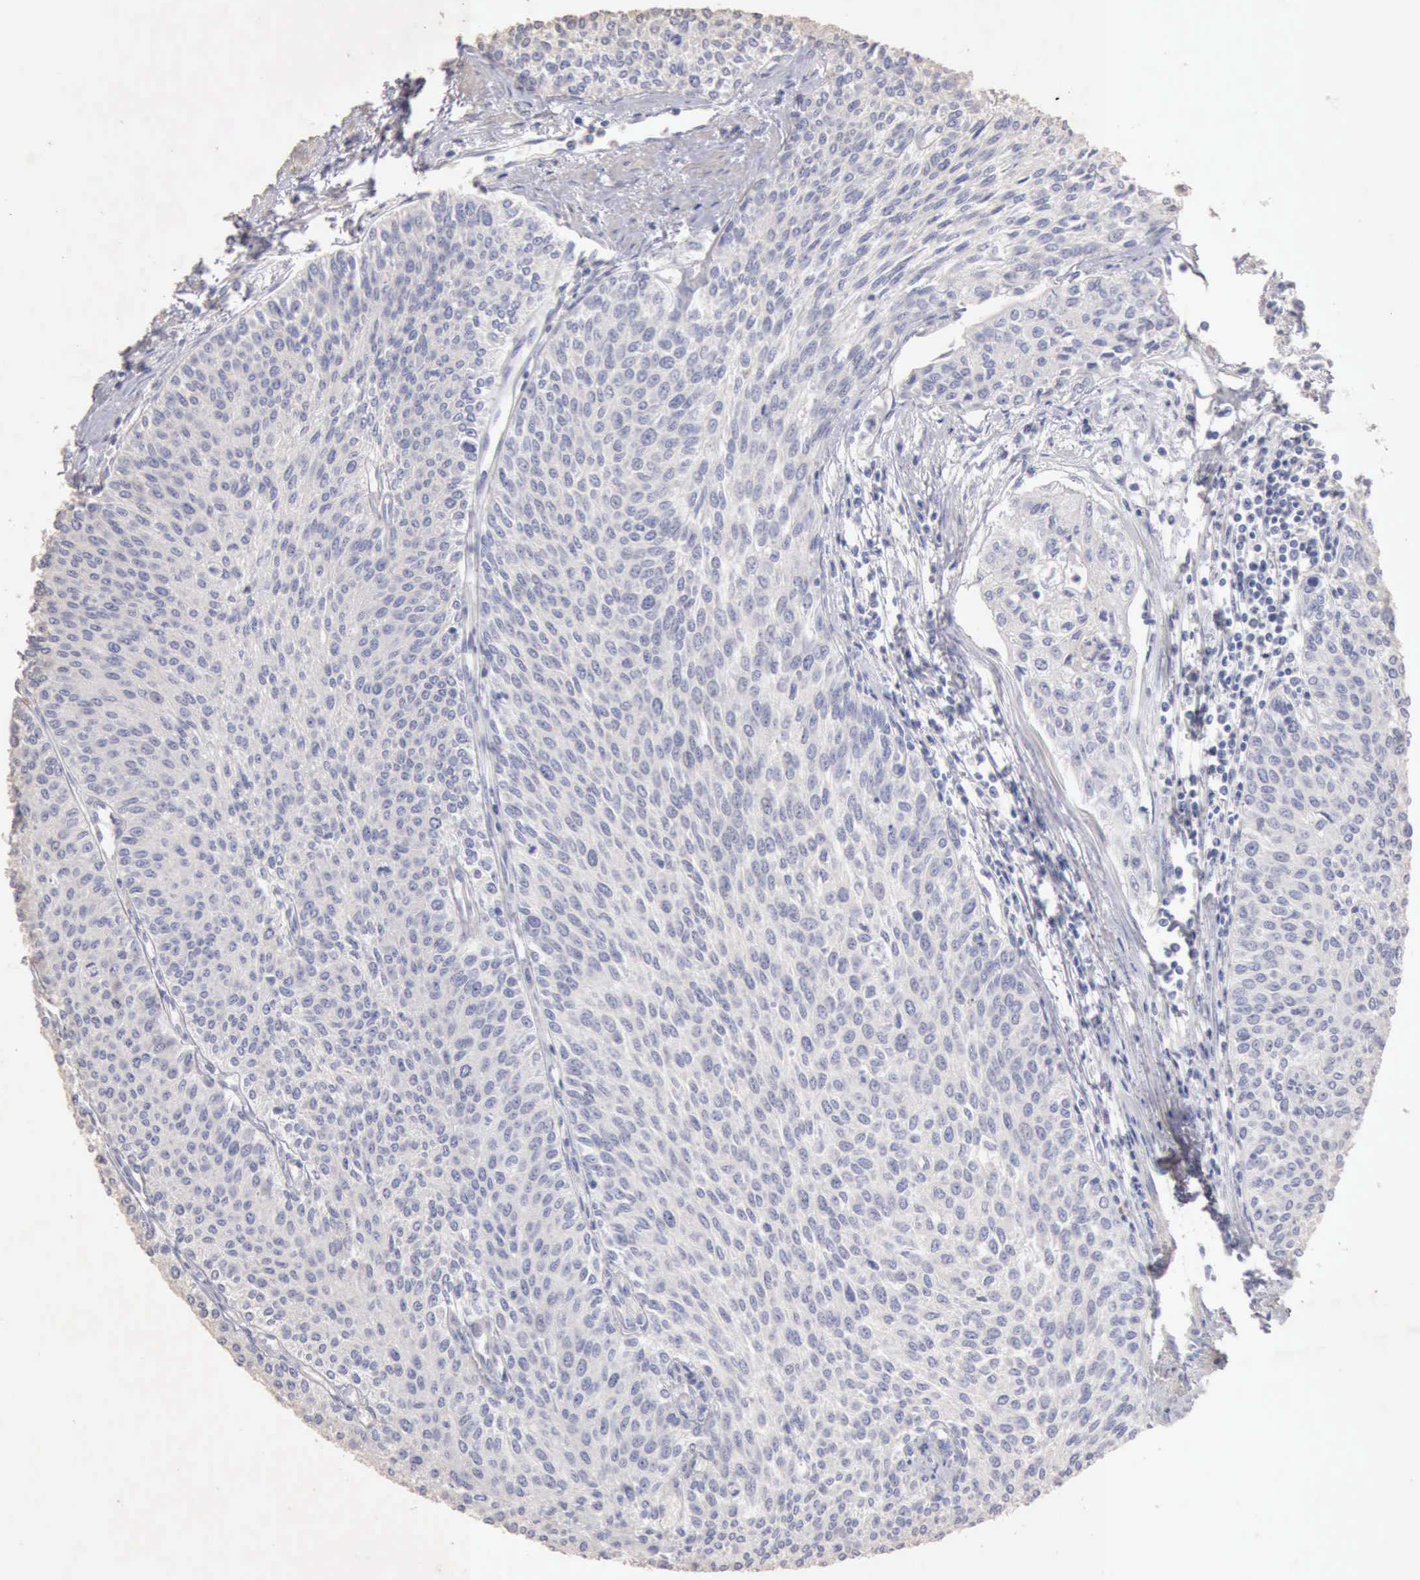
{"staining": {"intensity": "negative", "quantity": "none", "location": "none"}, "tissue": "urothelial cancer", "cell_type": "Tumor cells", "image_type": "cancer", "snomed": [{"axis": "morphology", "description": "Urothelial carcinoma, Low grade"}, {"axis": "topography", "description": "Urinary bladder"}], "caption": "Human urothelial cancer stained for a protein using IHC exhibits no expression in tumor cells.", "gene": "KRT6B", "patient": {"sex": "female", "age": 73}}